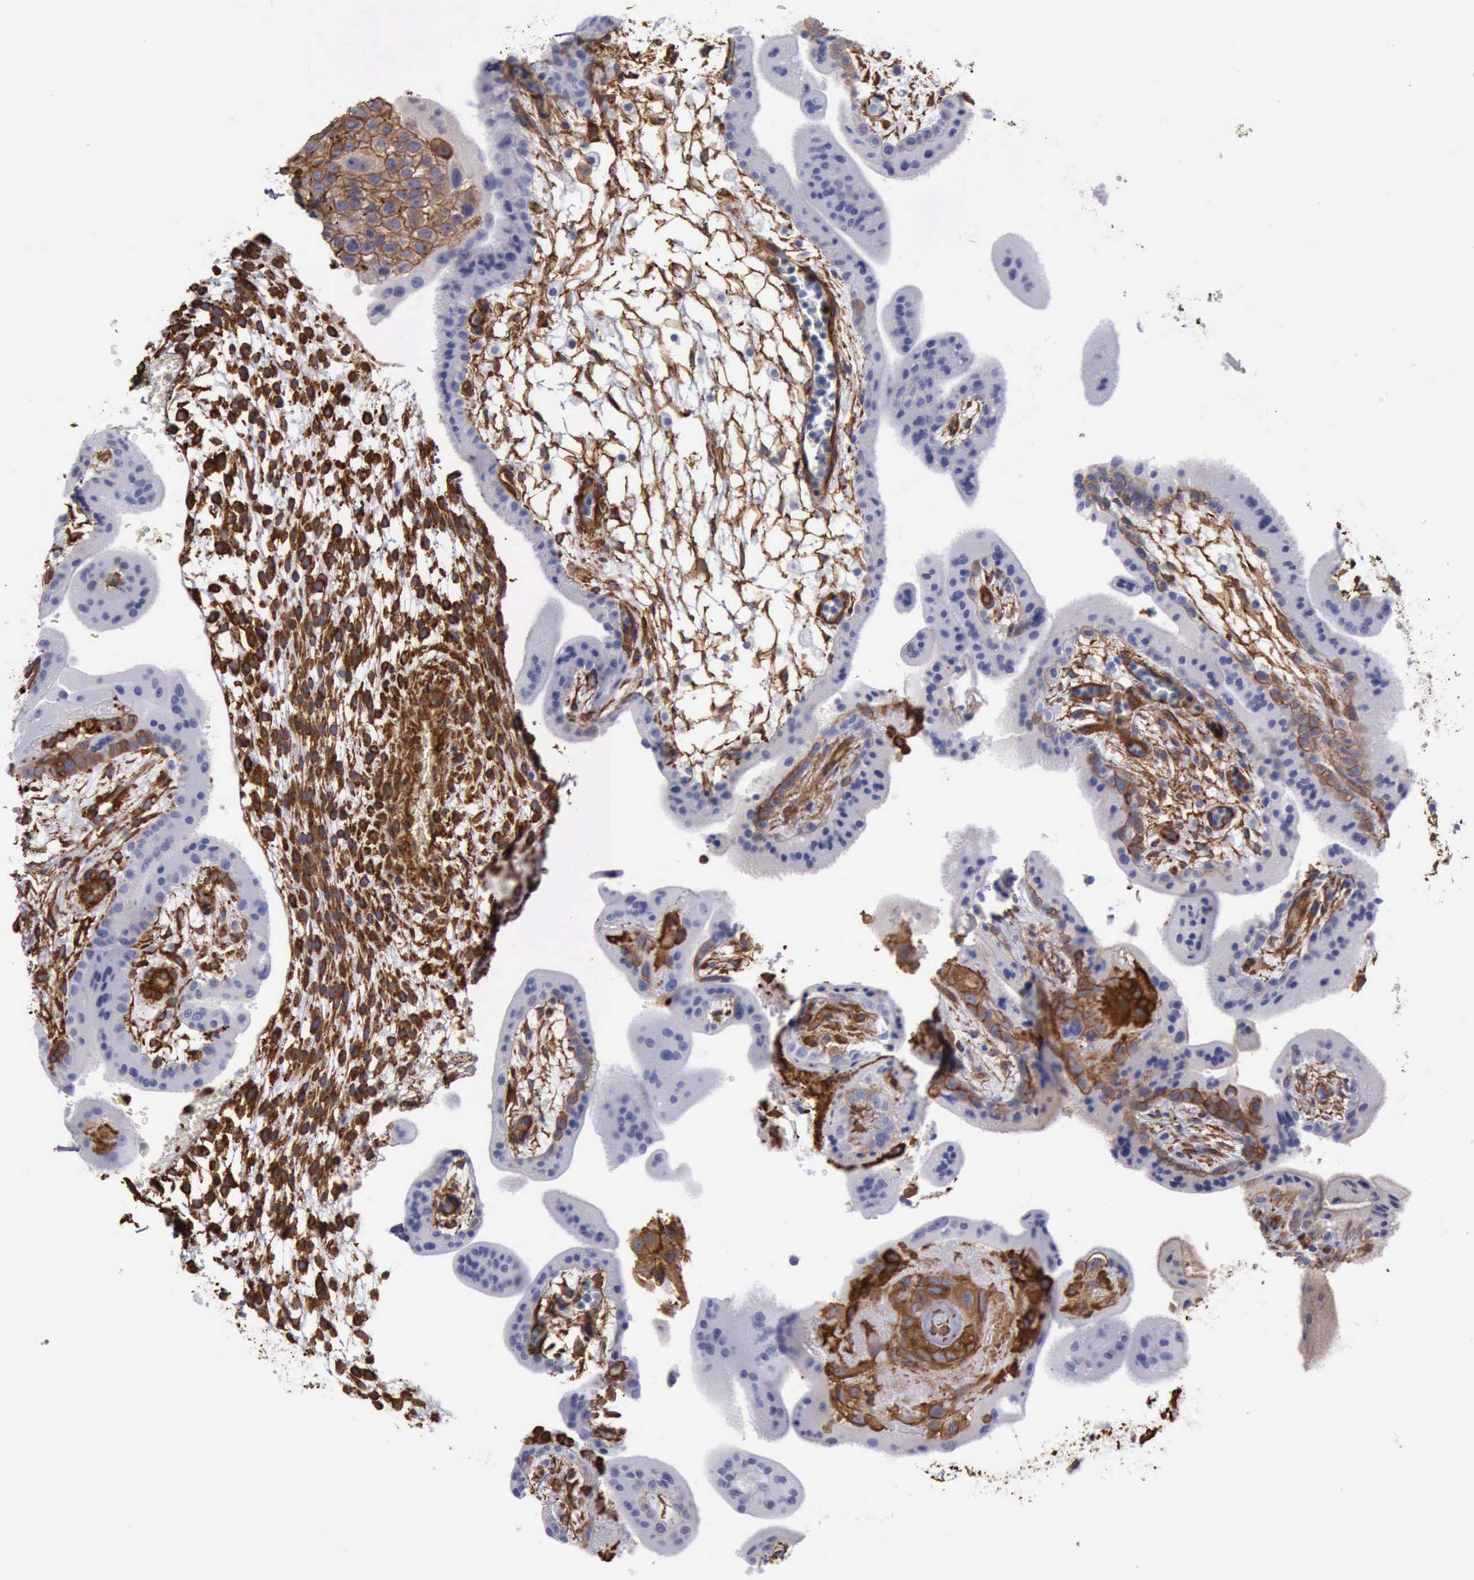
{"staining": {"intensity": "strong", "quantity": ">75%", "location": "cytoplasmic/membranous"}, "tissue": "placenta", "cell_type": "Decidual cells", "image_type": "normal", "snomed": [{"axis": "morphology", "description": "Normal tissue, NOS"}, {"axis": "topography", "description": "Placenta"}], "caption": "Strong cytoplasmic/membranous expression is appreciated in about >75% of decidual cells in benign placenta. (DAB (3,3'-diaminobenzidine) IHC with brightfield microscopy, high magnification).", "gene": "FLNA", "patient": {"sex": "female", "age": 35}}